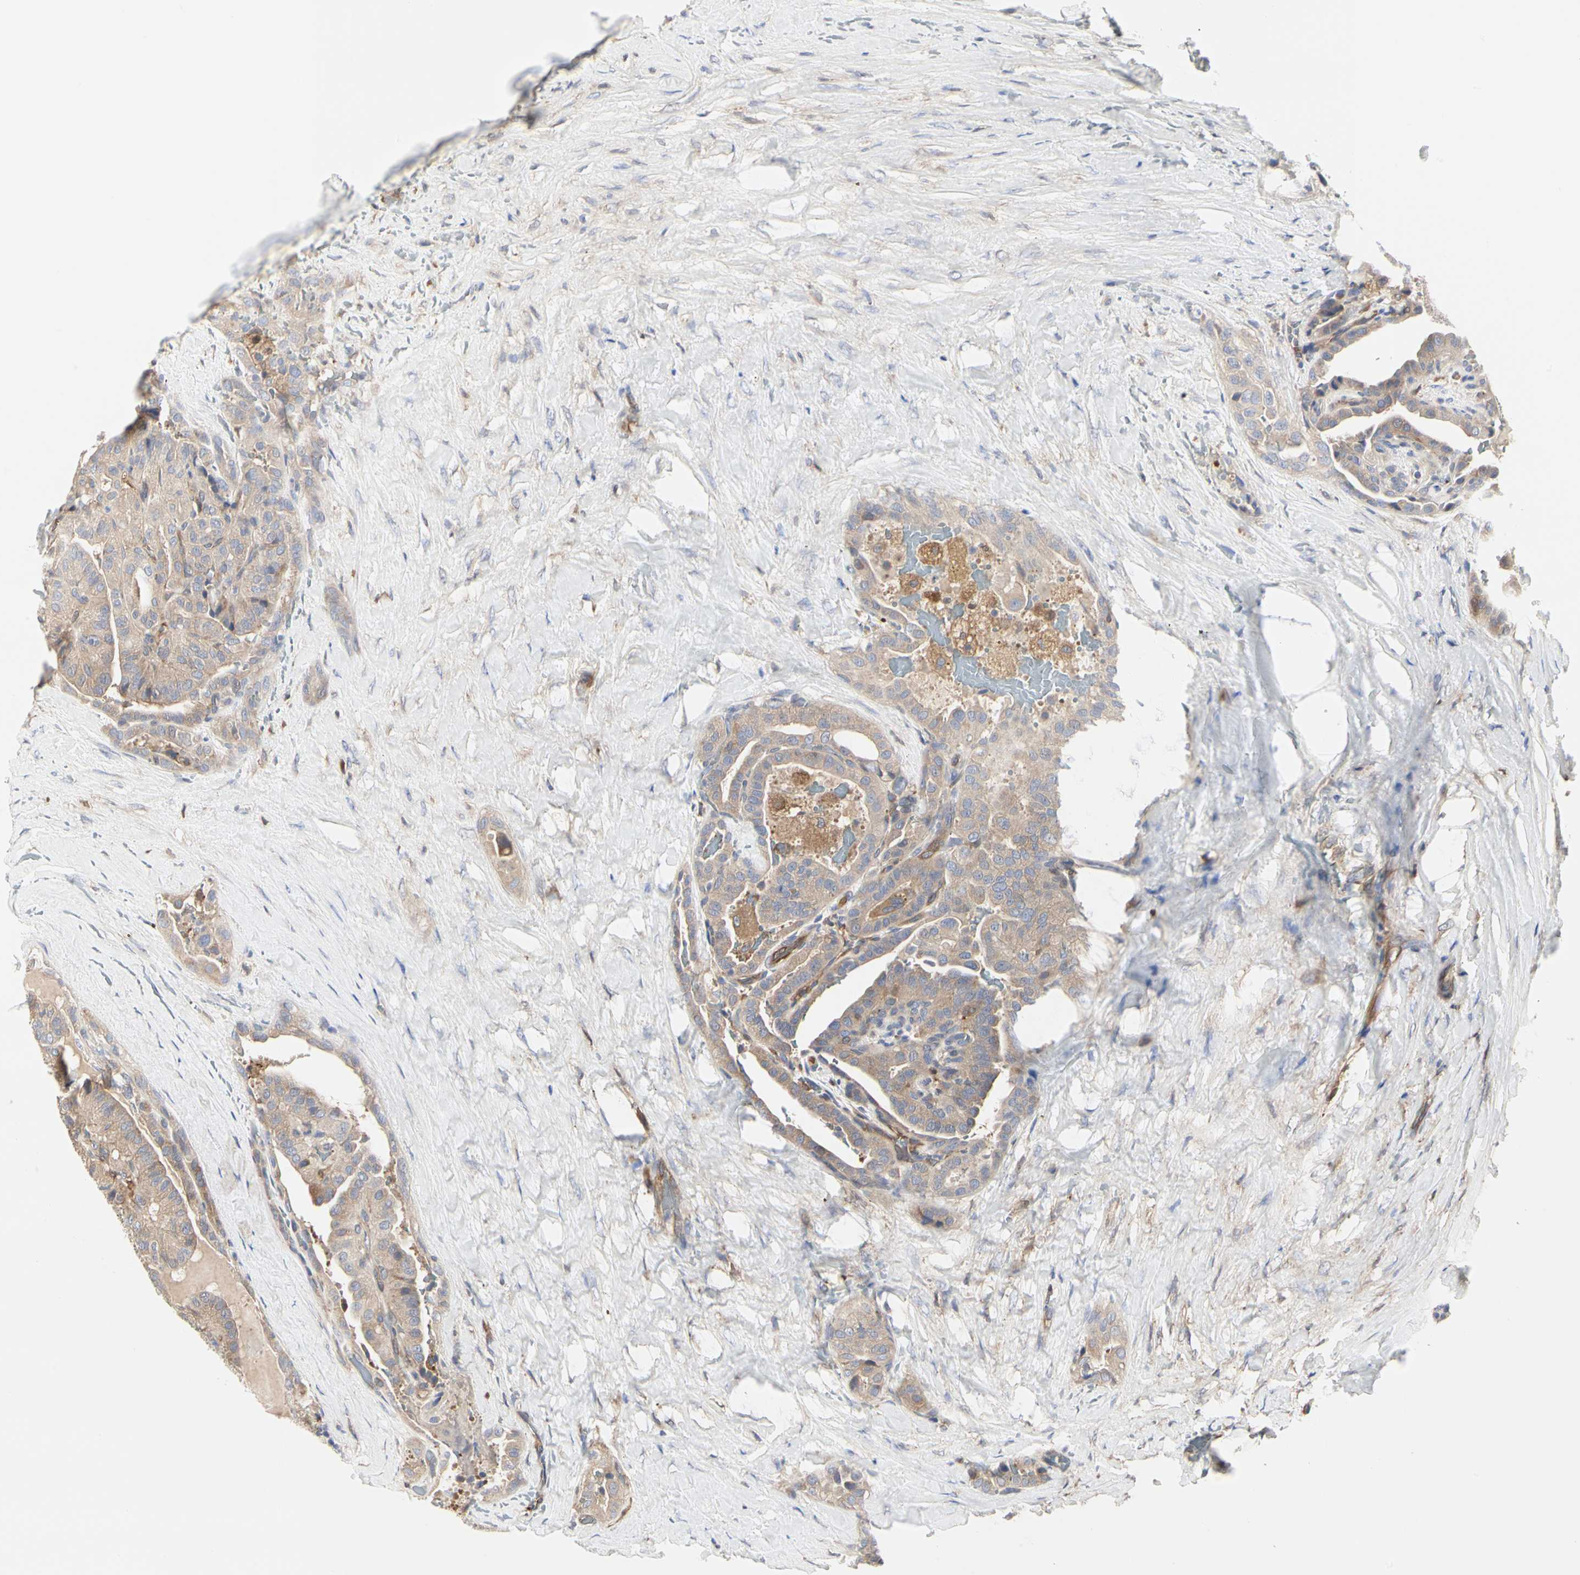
{"staining": {"intensity": "weak", "quantity": ">75%", "location": "cytoplasmic/membranous"}, "tissue": "thyroid cancer", "cell_type": "Tumor cells", "image_type": "cancer", "snomed": [{"axis": "morphology", "description": "Papillary adenocarcinoma, NOS"}, {"axis": "topography", "description": "Thyroid gland"}], "caption": "Immunohistochemistry photomicrograph of thyroid cancer stained for a protein (brown), which shows low levels of weak cytoplasmic/membranous positivity in about >75% of tumor cells.", "gene": "C3orf52", "patient": {"sex": "male", "age": 77}}